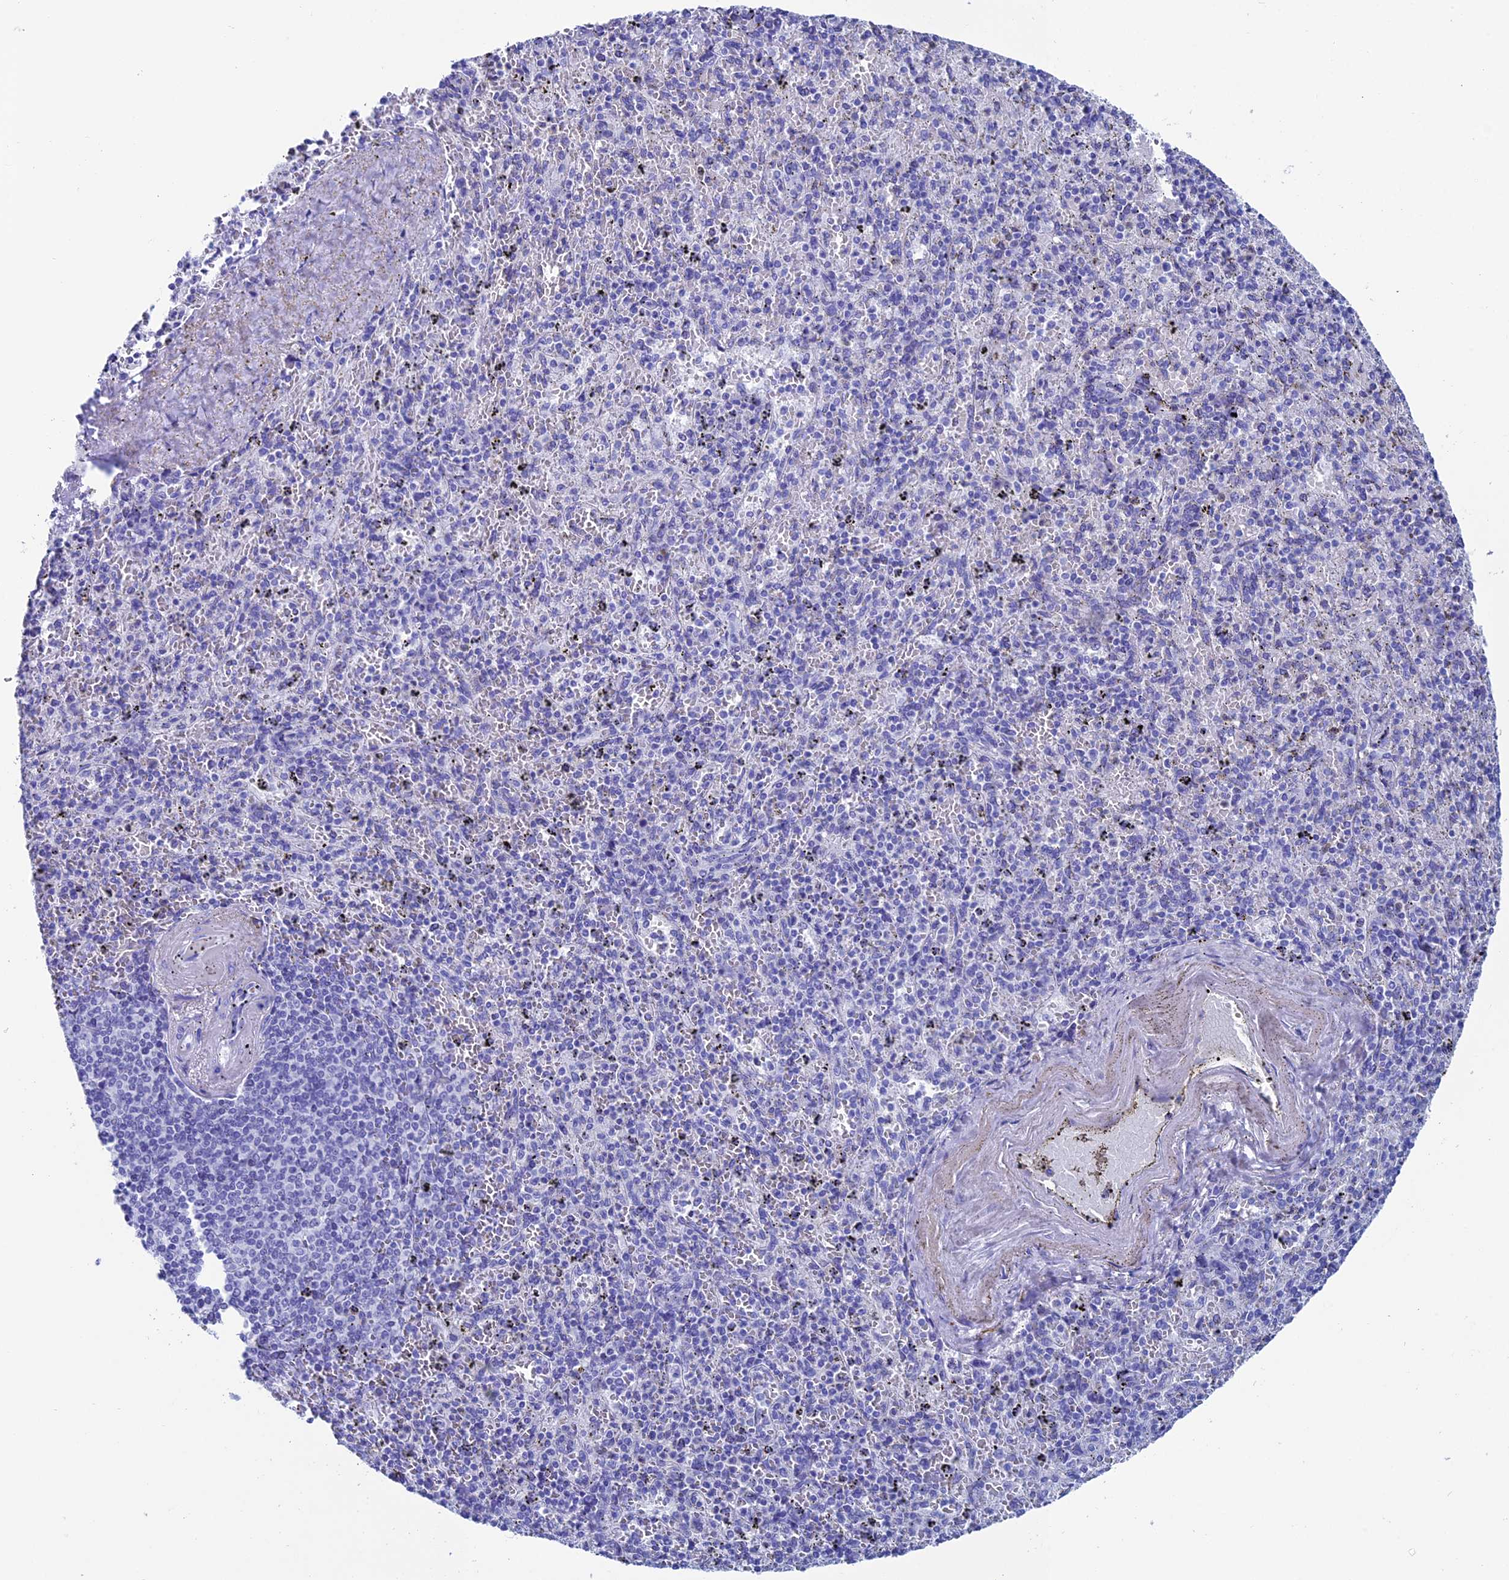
{"staining": {"intensity": "negative", "quantity": "none", "location": "none"}, "tissue": "spleen", "cell_type": "Cells in red pulp", "image_type": "normal", "snomed": [{"axis": "morphology", "description": "Normal tissue, NOS"}, {"axis": "topography", "description": "Spleen"}], "caption": "This is an immunohistochemistry image of unremarkable human spleen. There is no staining in cells in red pulp.", "gene": "ANKRD29", "patient": {"sex": "male", "age": 82}}